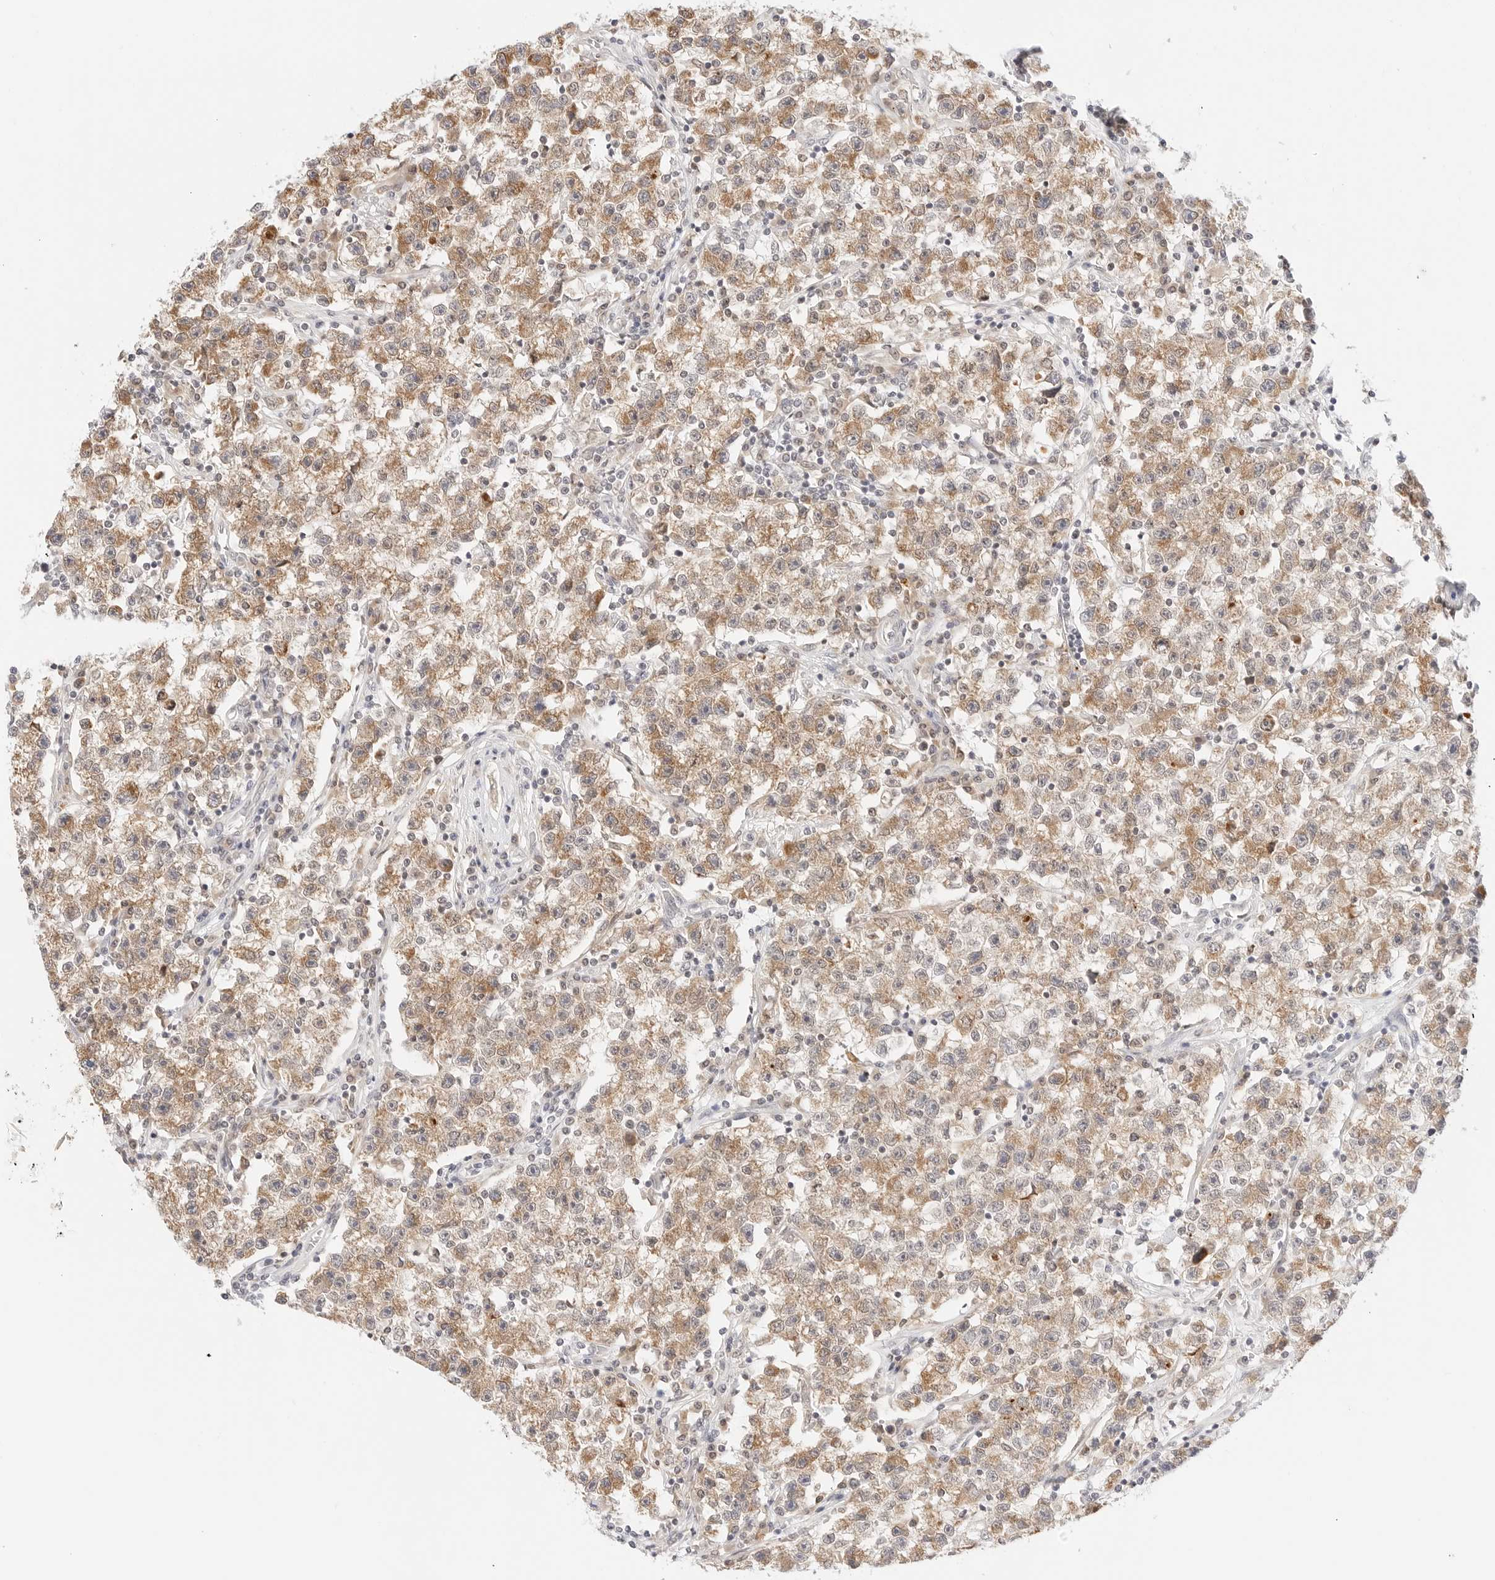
{"staining": {"intensity": "moderate", "quantity": ">75%", "location": "cytoplasmic/membranous"}, "tissue": "testis cancer", "cell_type": "Tumor cells", "image_type": "cancer", "snomed": [{"axis": "morphology", "description": "Seminoma, NOS"}, {"axis": "topography", "description": "Testis"}], "caption": "About >75% of tumor cells in human testis cancer exhibit moderate cytoplasmic/membranous protein staining as visualized by brown immunohistochemical staining.", "gene": "ERO1B", "patient": {"sex": "male", "age": 22}}